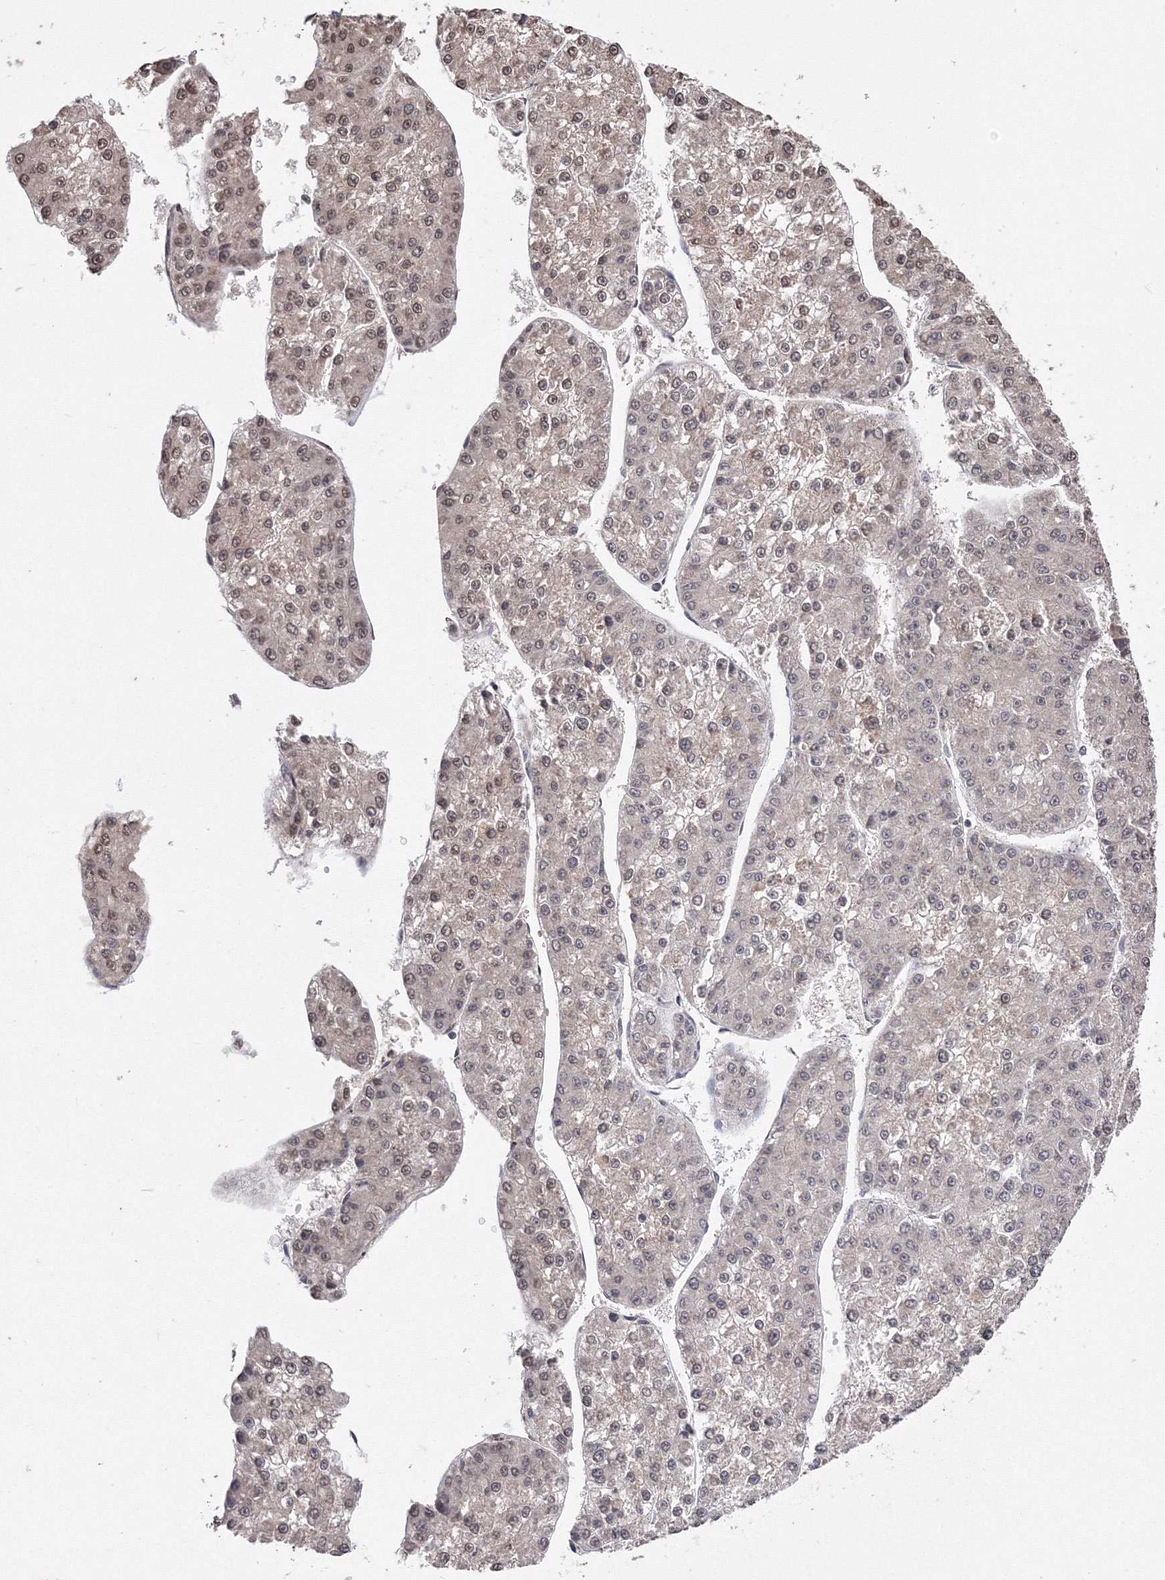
{"staining": {"intensity": "weak", "quantity": ">75%", "location": "nuclear"}, "tissue": "liver cancer", "cell_type": "Tumor cells", "image_type": "cancer", "snomed": [{"axis": "morphology", "description": "Carcinoma, Hepatocellular, NOS"}, {"axis": "topography", "description": "Liver"}], "caption": "Approximately >75% of tumor cells in liver cancer (hepatocellular carcinoma) show weak nuclear protein expression as visualized by brown immunohistochemical staining.", "gene": "GPN1", "patient": {"sex": "female", "age": 73}}